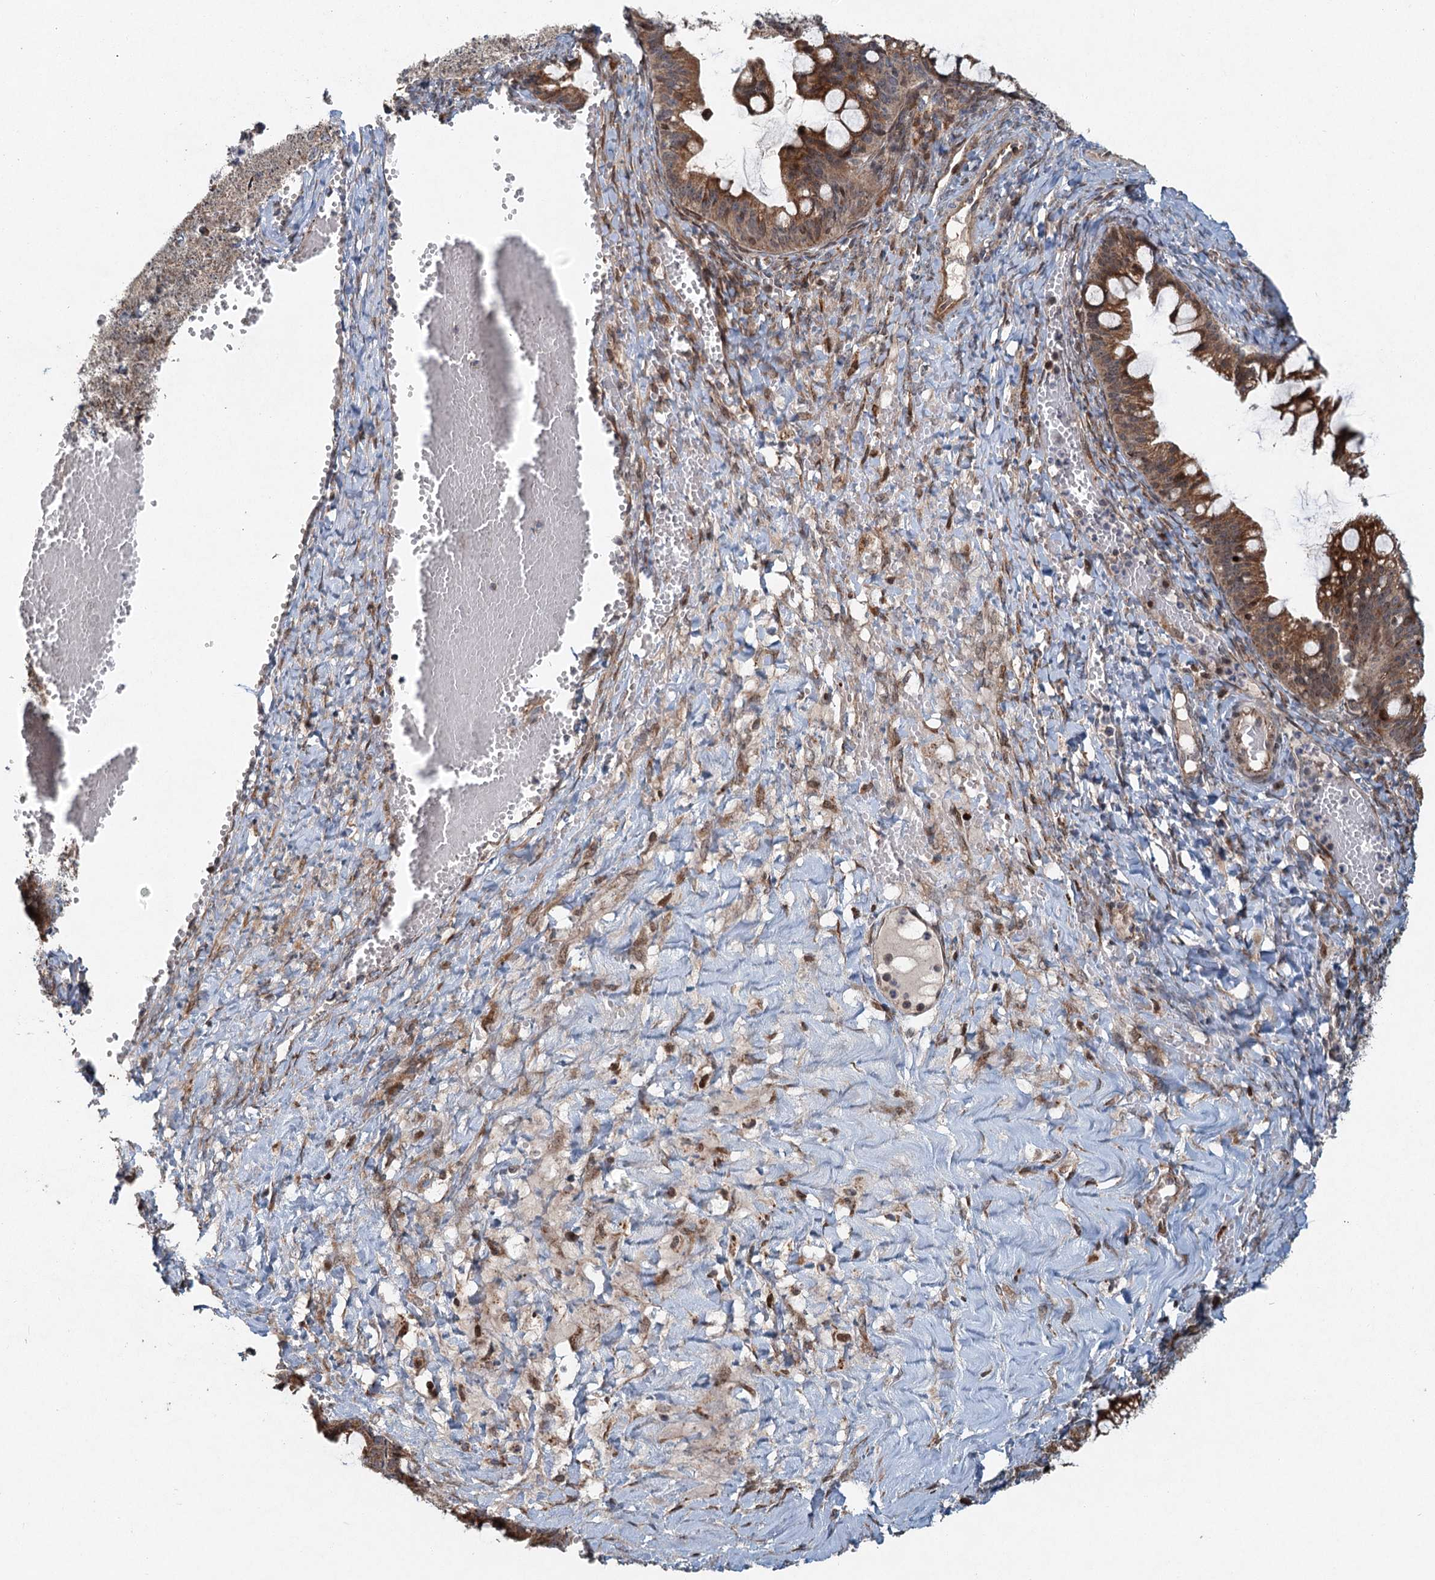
{"staining": {"intensity": "moderate", "quantity": ">75%", "location": "cytoplasmic/membranous"}, "tissue": "ovarian cancer", "cell_type": "Tumor cells", "image_type": "cancer", "snomed": [{"axis": "morphology", "description": "Cystadenocarcinoma, mucinous, NOS"}, {"axis": "topography", "description": "Ovary"}], "caption": "The image displays immunohistochemical staining of mucinous cystadenocarcinoma (ovarian). There is moderate cytoplasmic/membranous staining is appreciated in about >75% of tumor cells.", "gene": "SRPX2", "patient": {"sex": "female", "age": 73}}